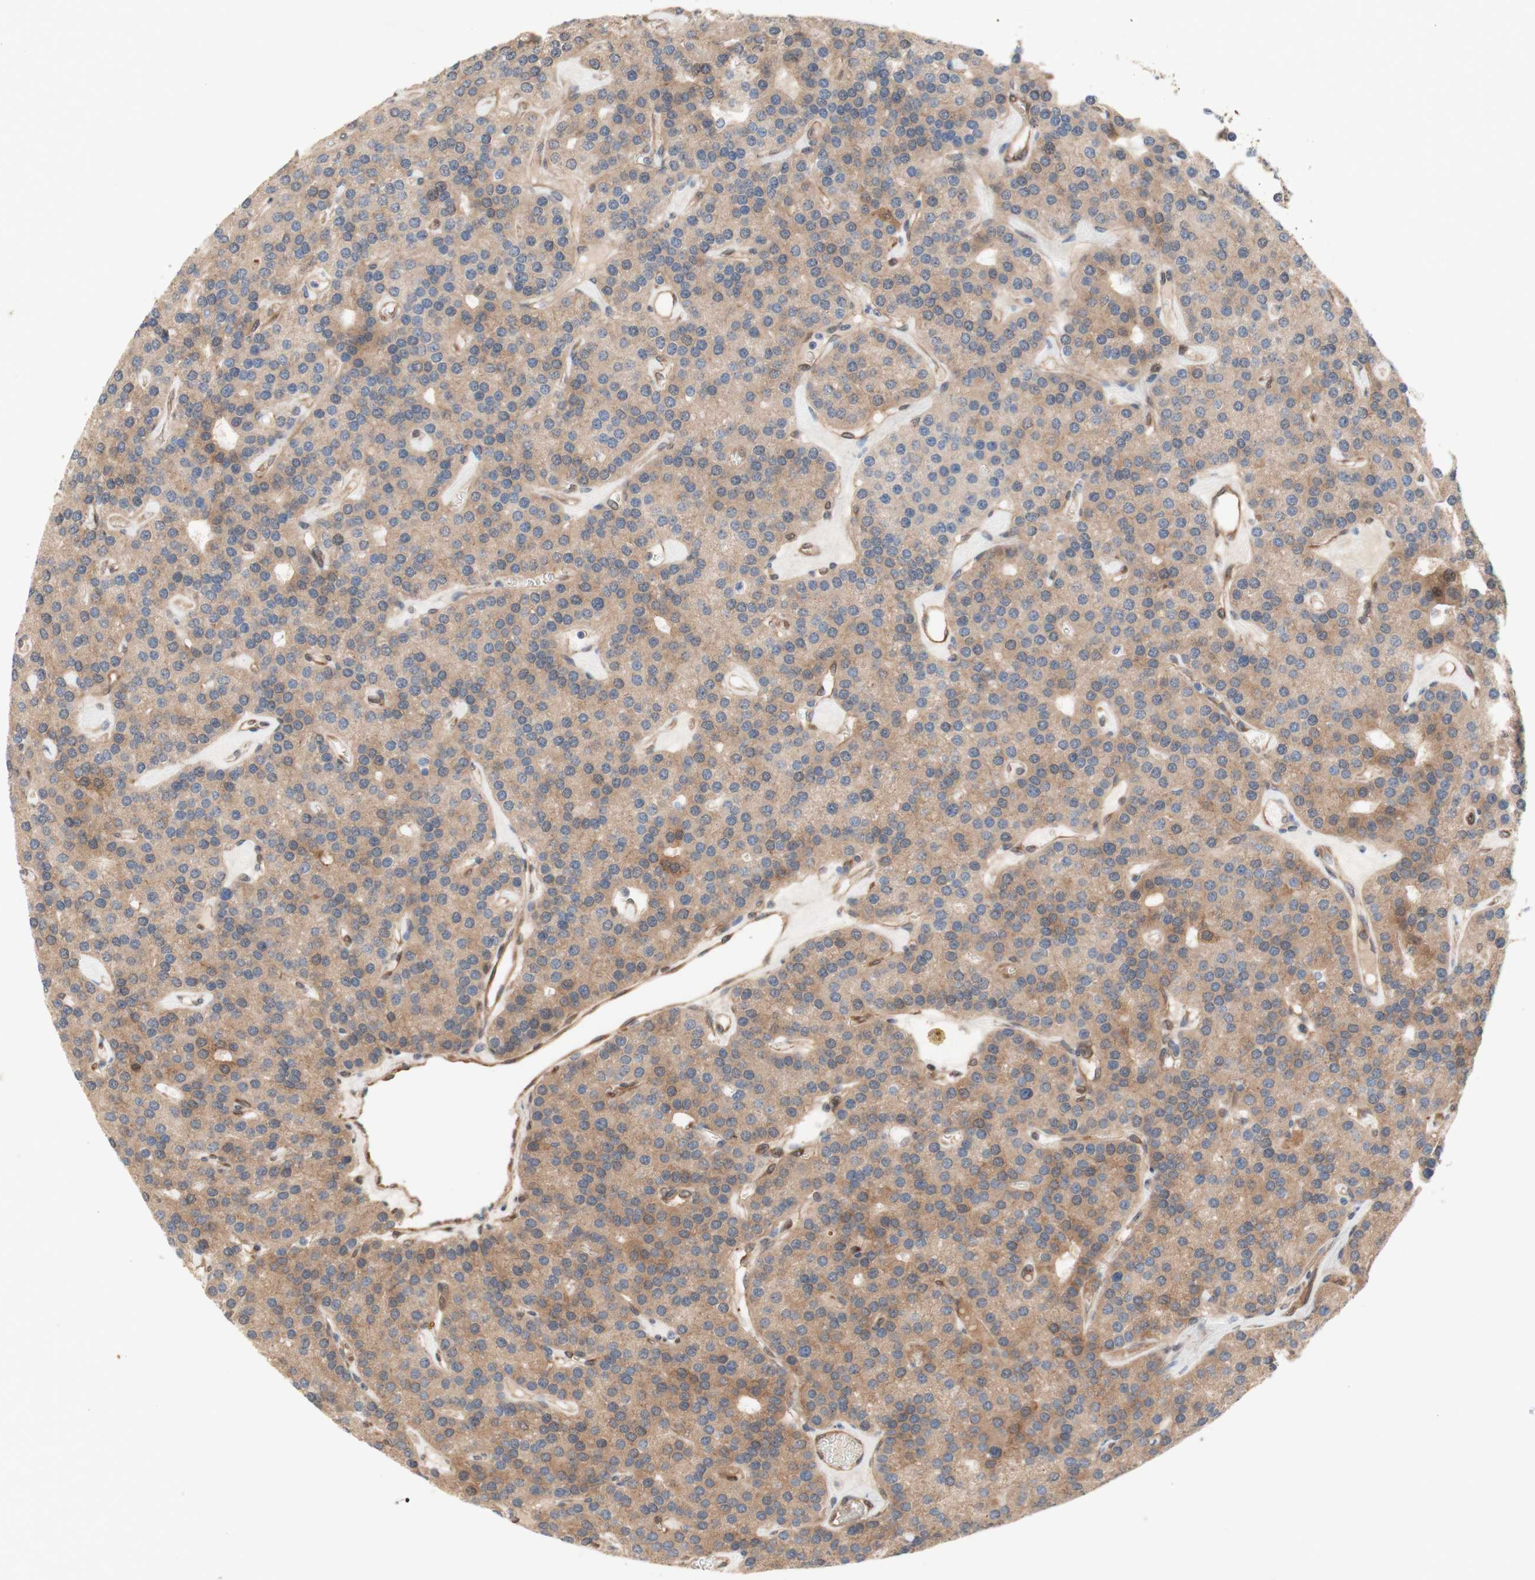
{"staining": {"intensity": "moderate", "quantity": ">75%", "location": "cytoplasmic/membranous"}, "tissue": "parathyroid gland", "cell_type": "Glandular cells", "image_type": "normal", "snomed": [{"axis": "morphology", "description": "Normal tissue, NOS"}, {"axis": "morphology", "description": "Adenoma, NOS"}, {"axis": "topography", "description": "Parathyroid gland"}], "caption": "Protein expression analysis of unremarkable parathyroid gland shows moderate cytoplasmic/membranous staining in about >75% of glandular cells.", "gene": "CNN3", "patient": {"sex": "female", "age": 86}}